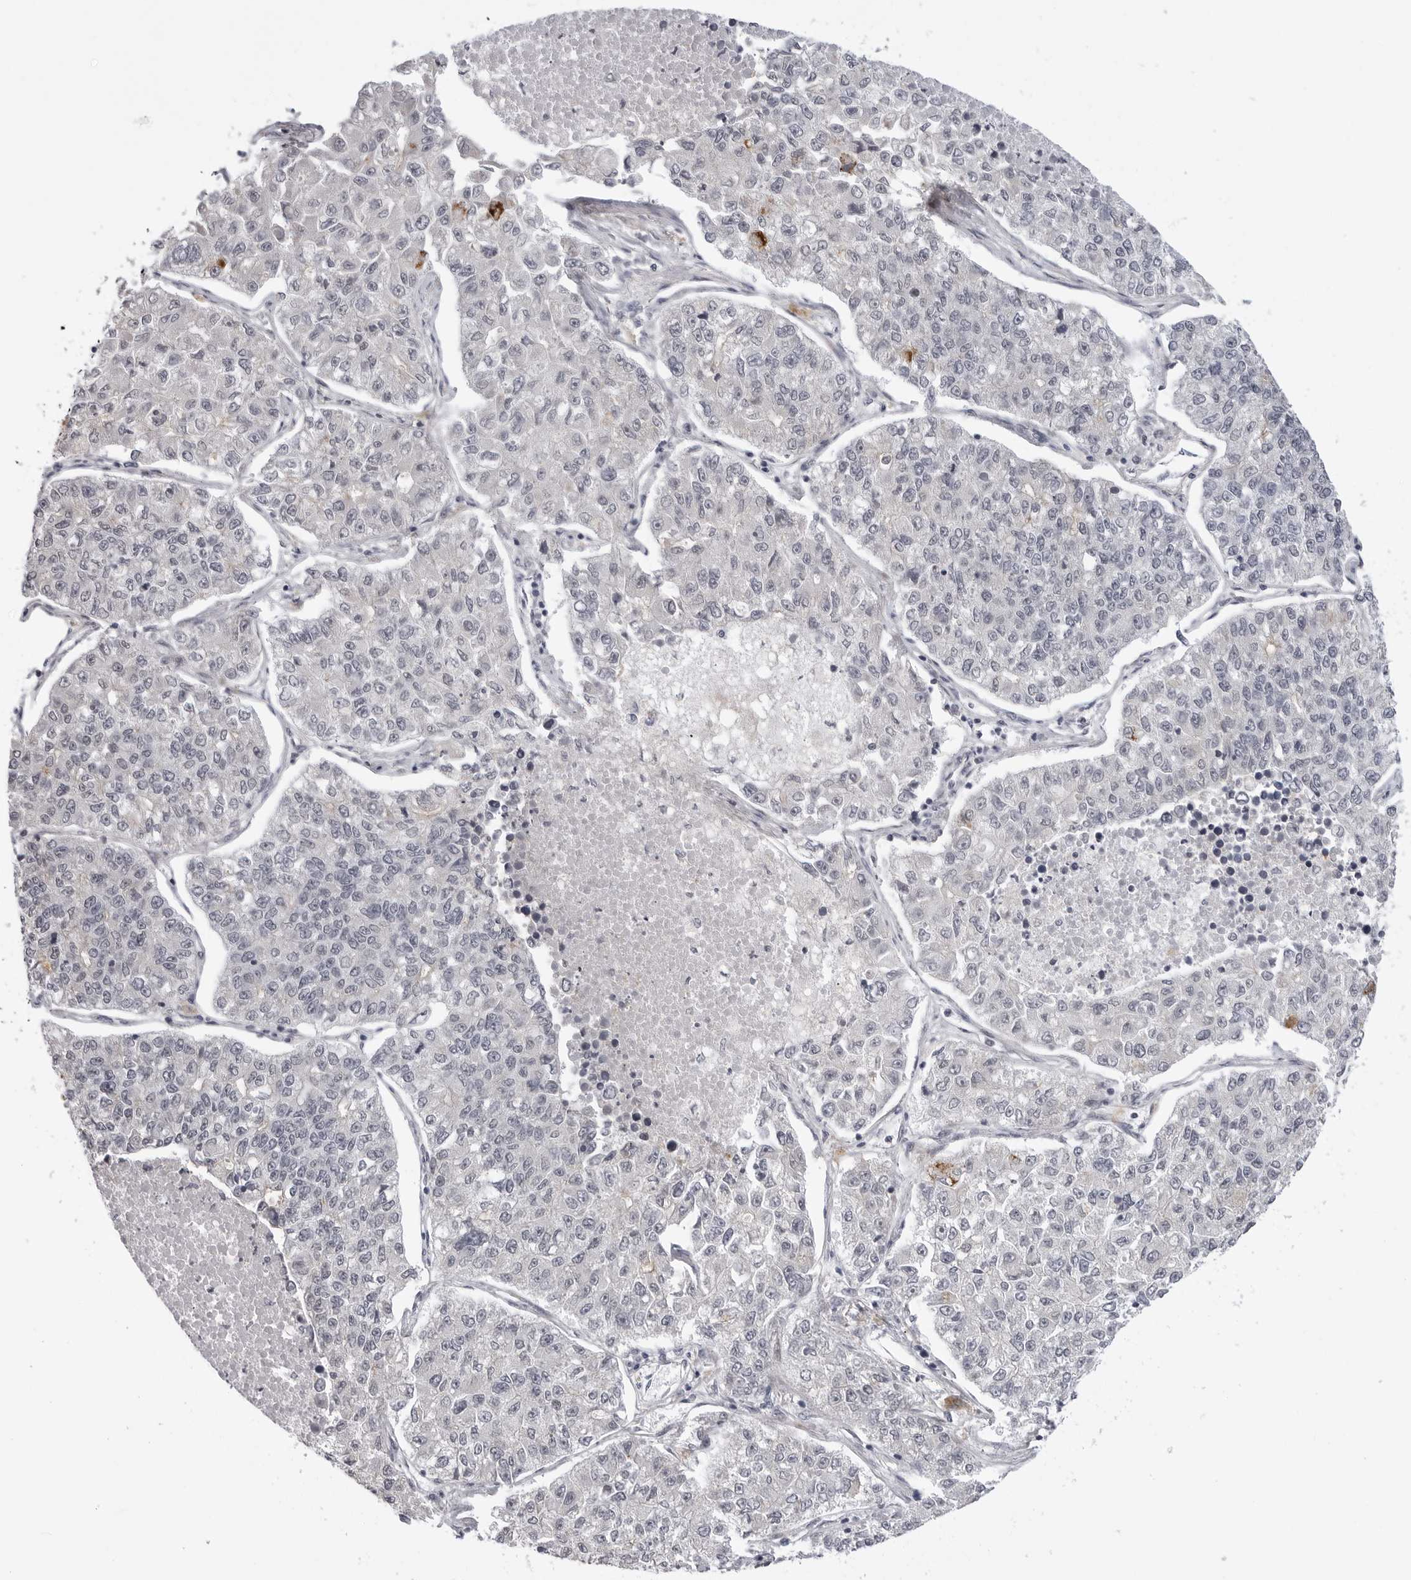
{"staining": {"intensity": "negative", "quantity": "none", "location": "none"}, "tissue": "lung cancer", "cell_type": "Tumor cells", "image_type": "cancer", "snomed": [{"axis": "morphology", "description": "Adenocarcinoma, NOS"}, {"axis": "topography", "description": "Lung"}], "caption": "This is a photomicrograph of IHC staining of lung cancer (adenocarcinoma), which shows no positivity in tumor cells.", "gene": "ADAMTS5", "patient": {"sex": "male", "age": 49}}